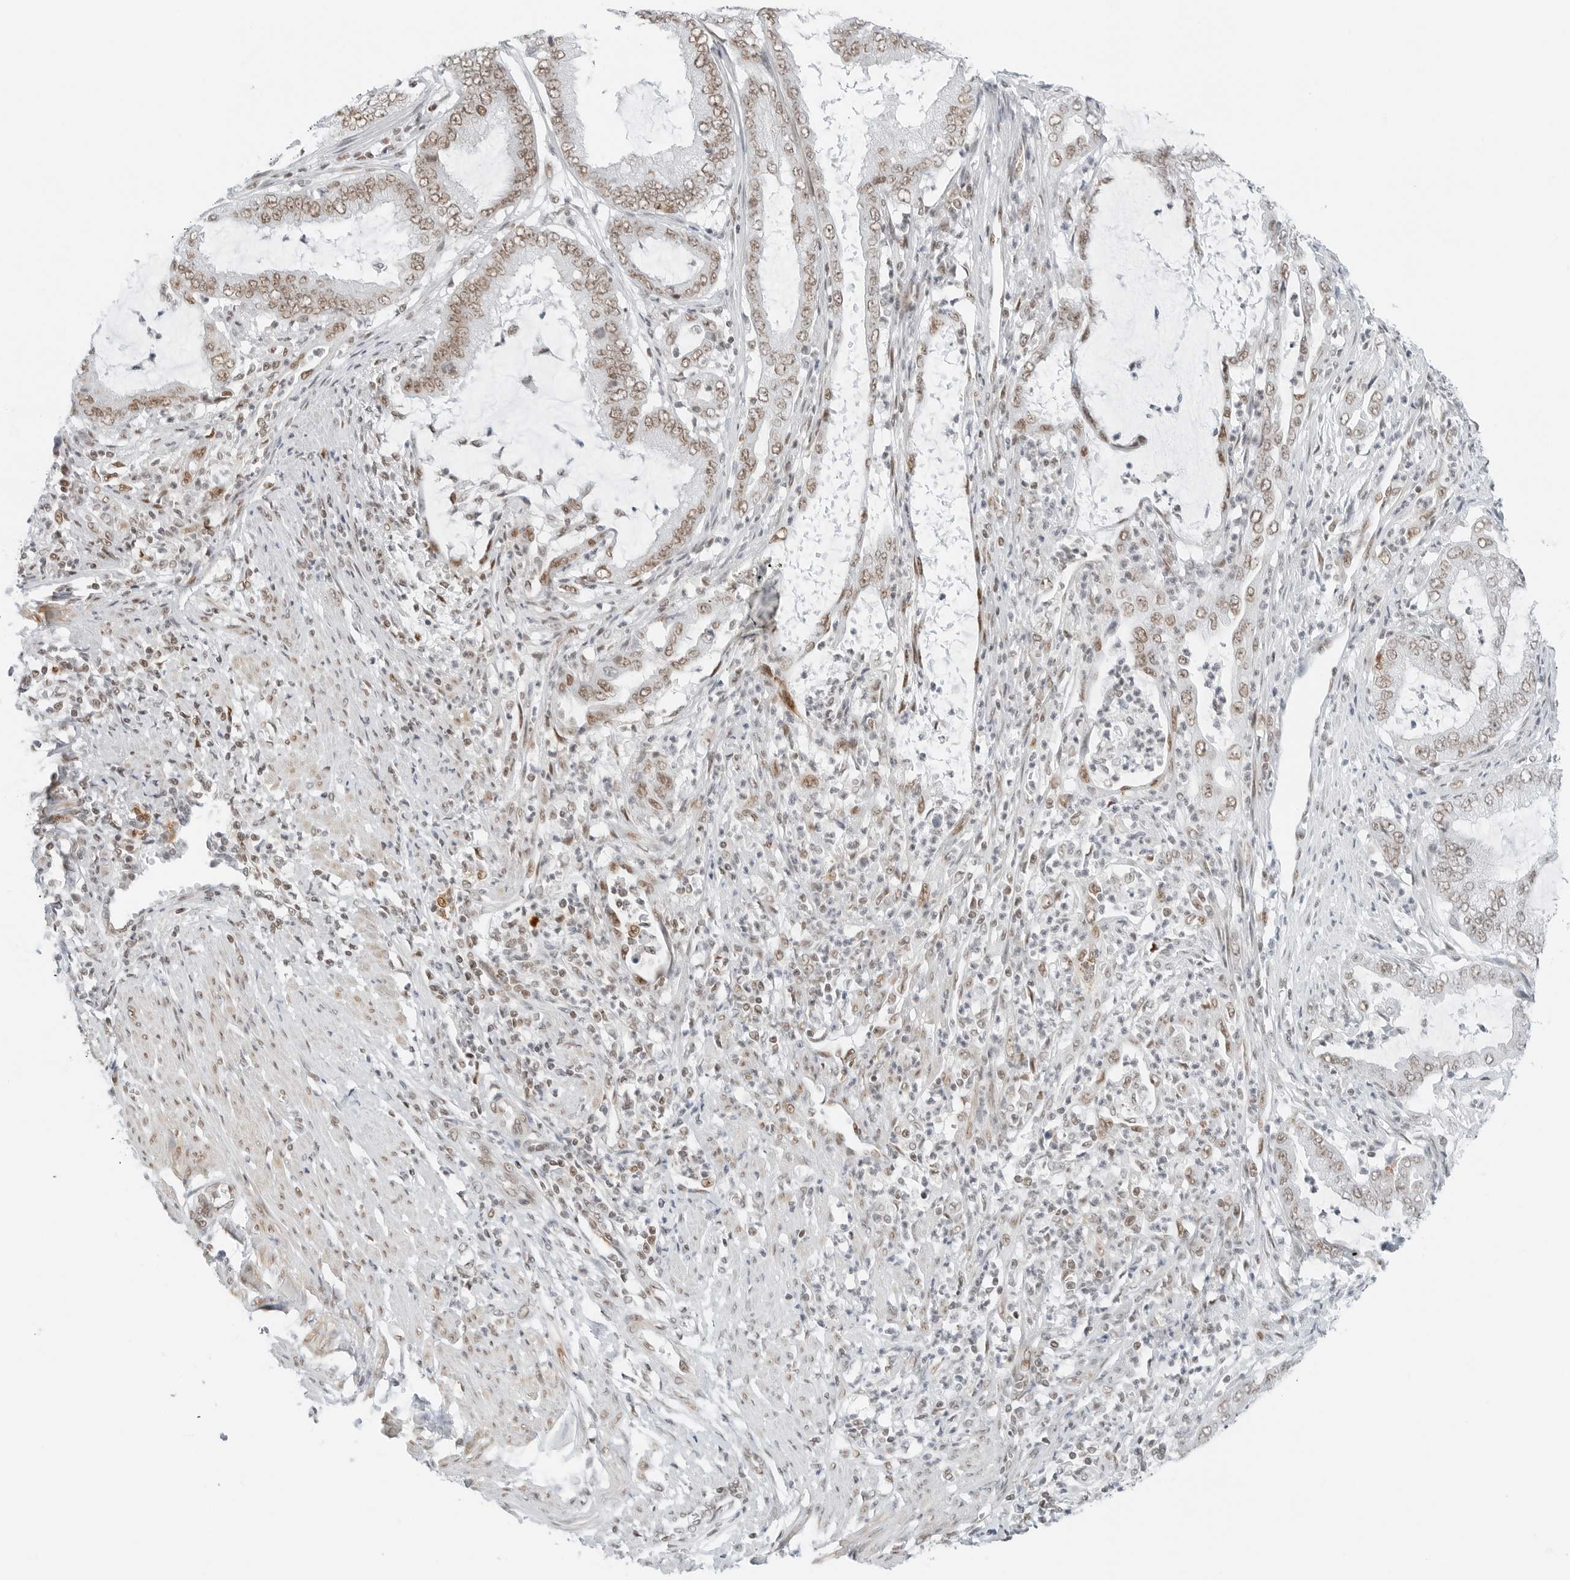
{"staining": {"intensity": "weak", "quantity": ">75%", "location": "nuclear"}, "tissue": "endometrial cancer", "cell_type": "Tumor cells", "image_type": "cancer", "snomed": [{"axis": "morphology", "description": "Adenocarcinoma, NOS"}, {"axis": "topography", "description": "Endometrium"}], "caption": "Human endometrial cancer (adenocarcinoma) stained with a brown dye demonstrates weak nuclear positive positivity in about >75% of tumor cells.", "gene": "CRTC2", "patient": {"sex": "female", "age": 51}}